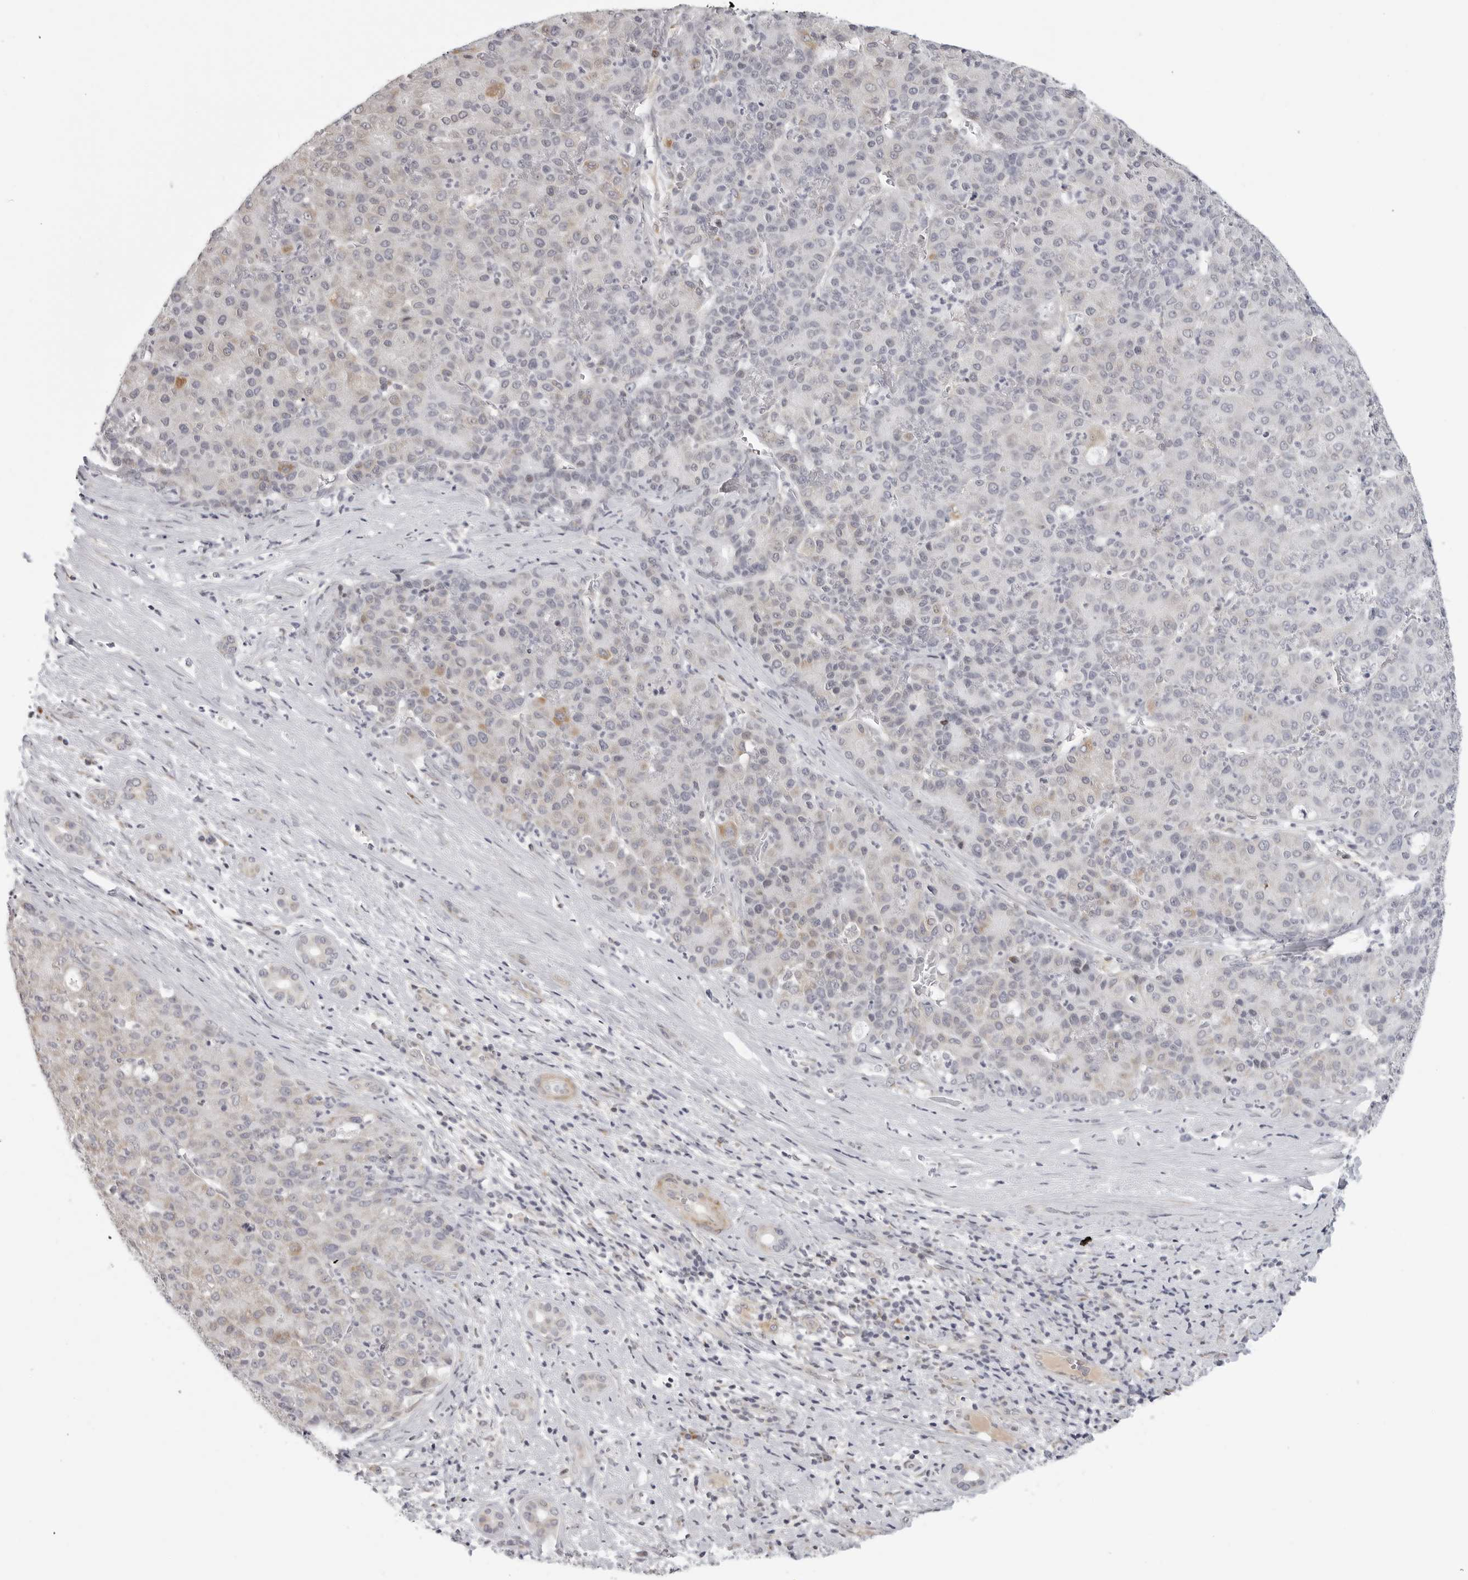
{"staining": {"intensity": "negative", "quantity": "none", "location": "none"}, "tissue": "liver cancer", "cell_type": "Tumor cells", "image_type": "cancer", "snomed": [{"axis": "morphology", "description": "Carcinoma, Hepatocellular, NOS"}, {"axis": "topography", "description": "Liver"}], "caption": "Liver cancer (hepatocellular carcinoma) was stained to show a protein in brown. There is no significant staining in tumor cells. (Stains: DAB immunohistochemistry (IHC) with hematoxylin counter stain, Microscopy: brightfield microscopy at high magnification).", "gene": "MAP7D1", "patient": {"sex": "male", "age": 65}}